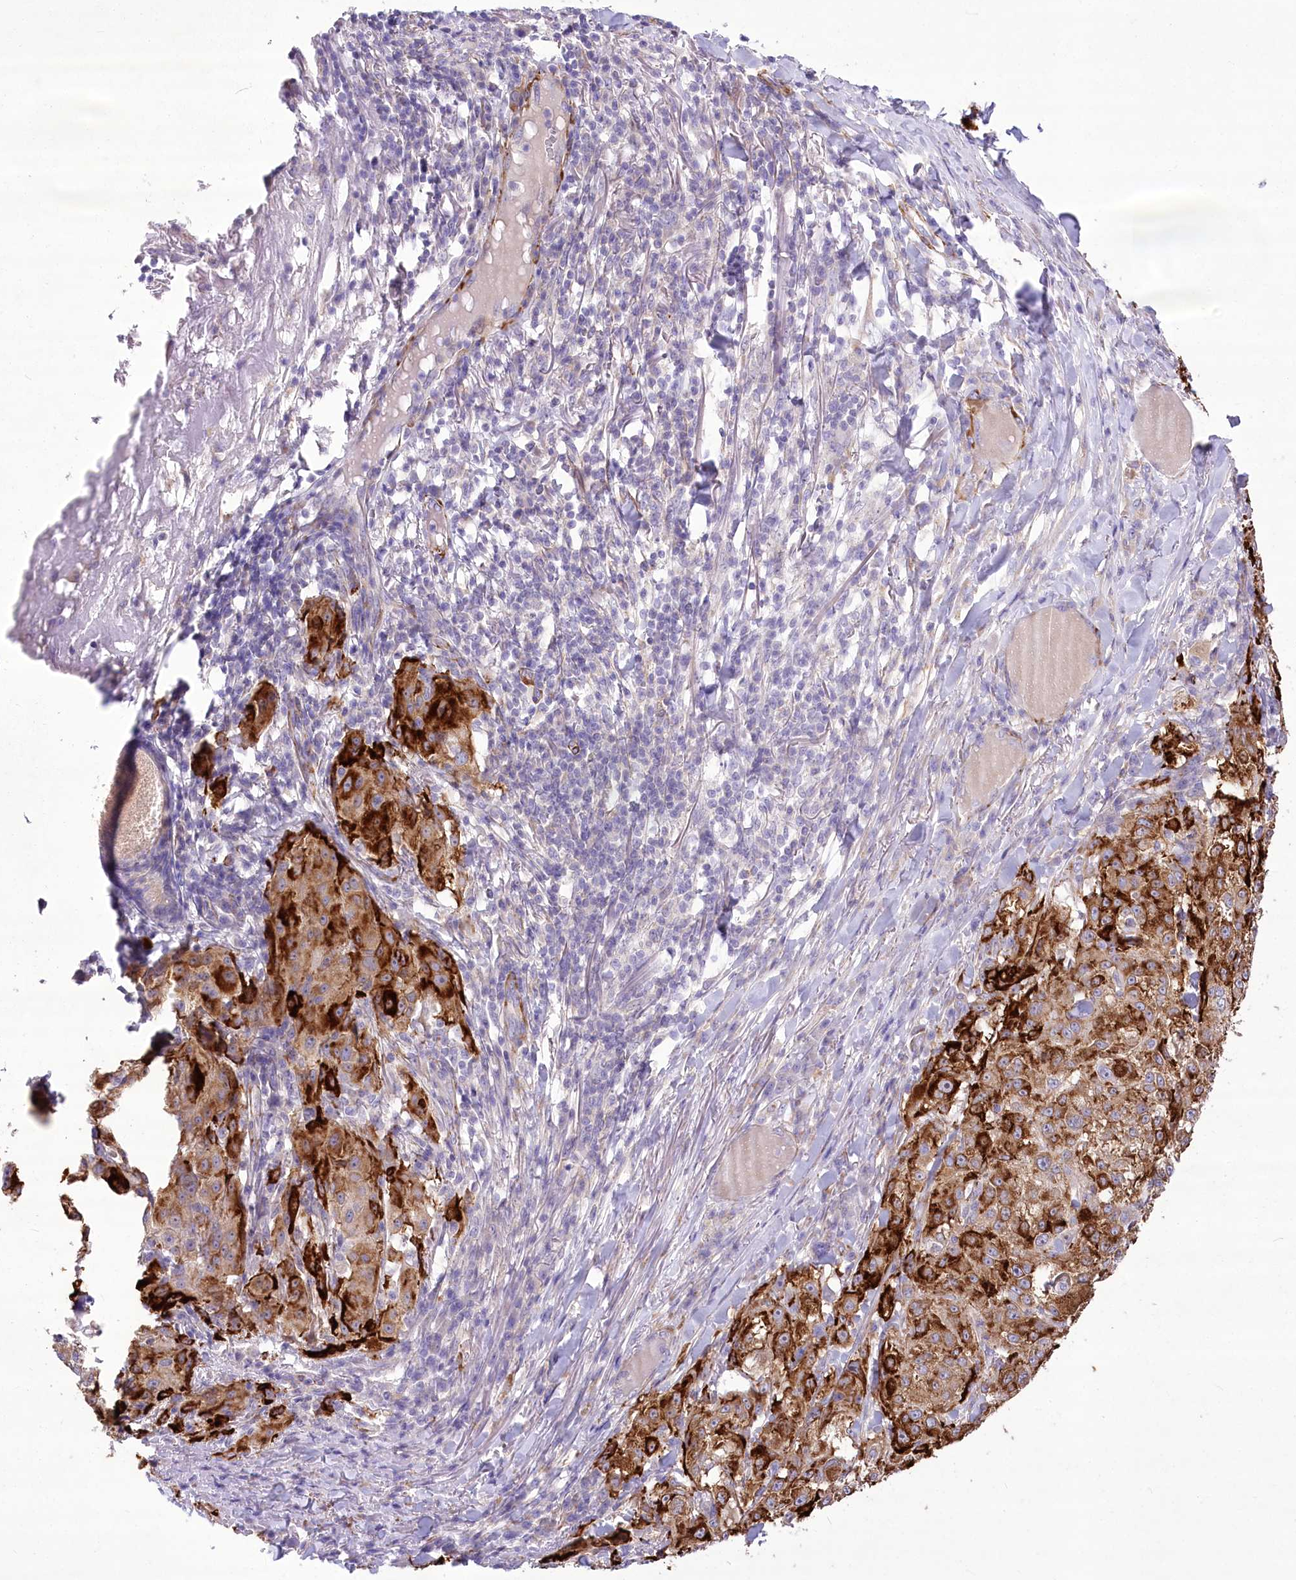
{"staining": {"intensity": "moderate", "quantity": ">75%", "location": "cytoplasmic/membranous"}, "tissue": "melanoma", "cell_type": "Tumor cells", "image_type": "cancer", "snomed": [{"axis": "morphology", "description": "Necrosis, NOS"}, {"axis": "morphology", "description": "Malignant melanoma, NOS"}, {"axis": "topography", "description": "Skin"}], "caption": "IHC micrograph of neoplastic tissue: human melanoma stained using immunohistochemistry reveals medium levels of moderate protein expression localized specifically in the cytoplasmic/membranous of tumor cells, appearing as a cytoplasmic/membranous brown color.", "gene": "ANGPTL3", "patient": {"sex": "female", "age": 87}}